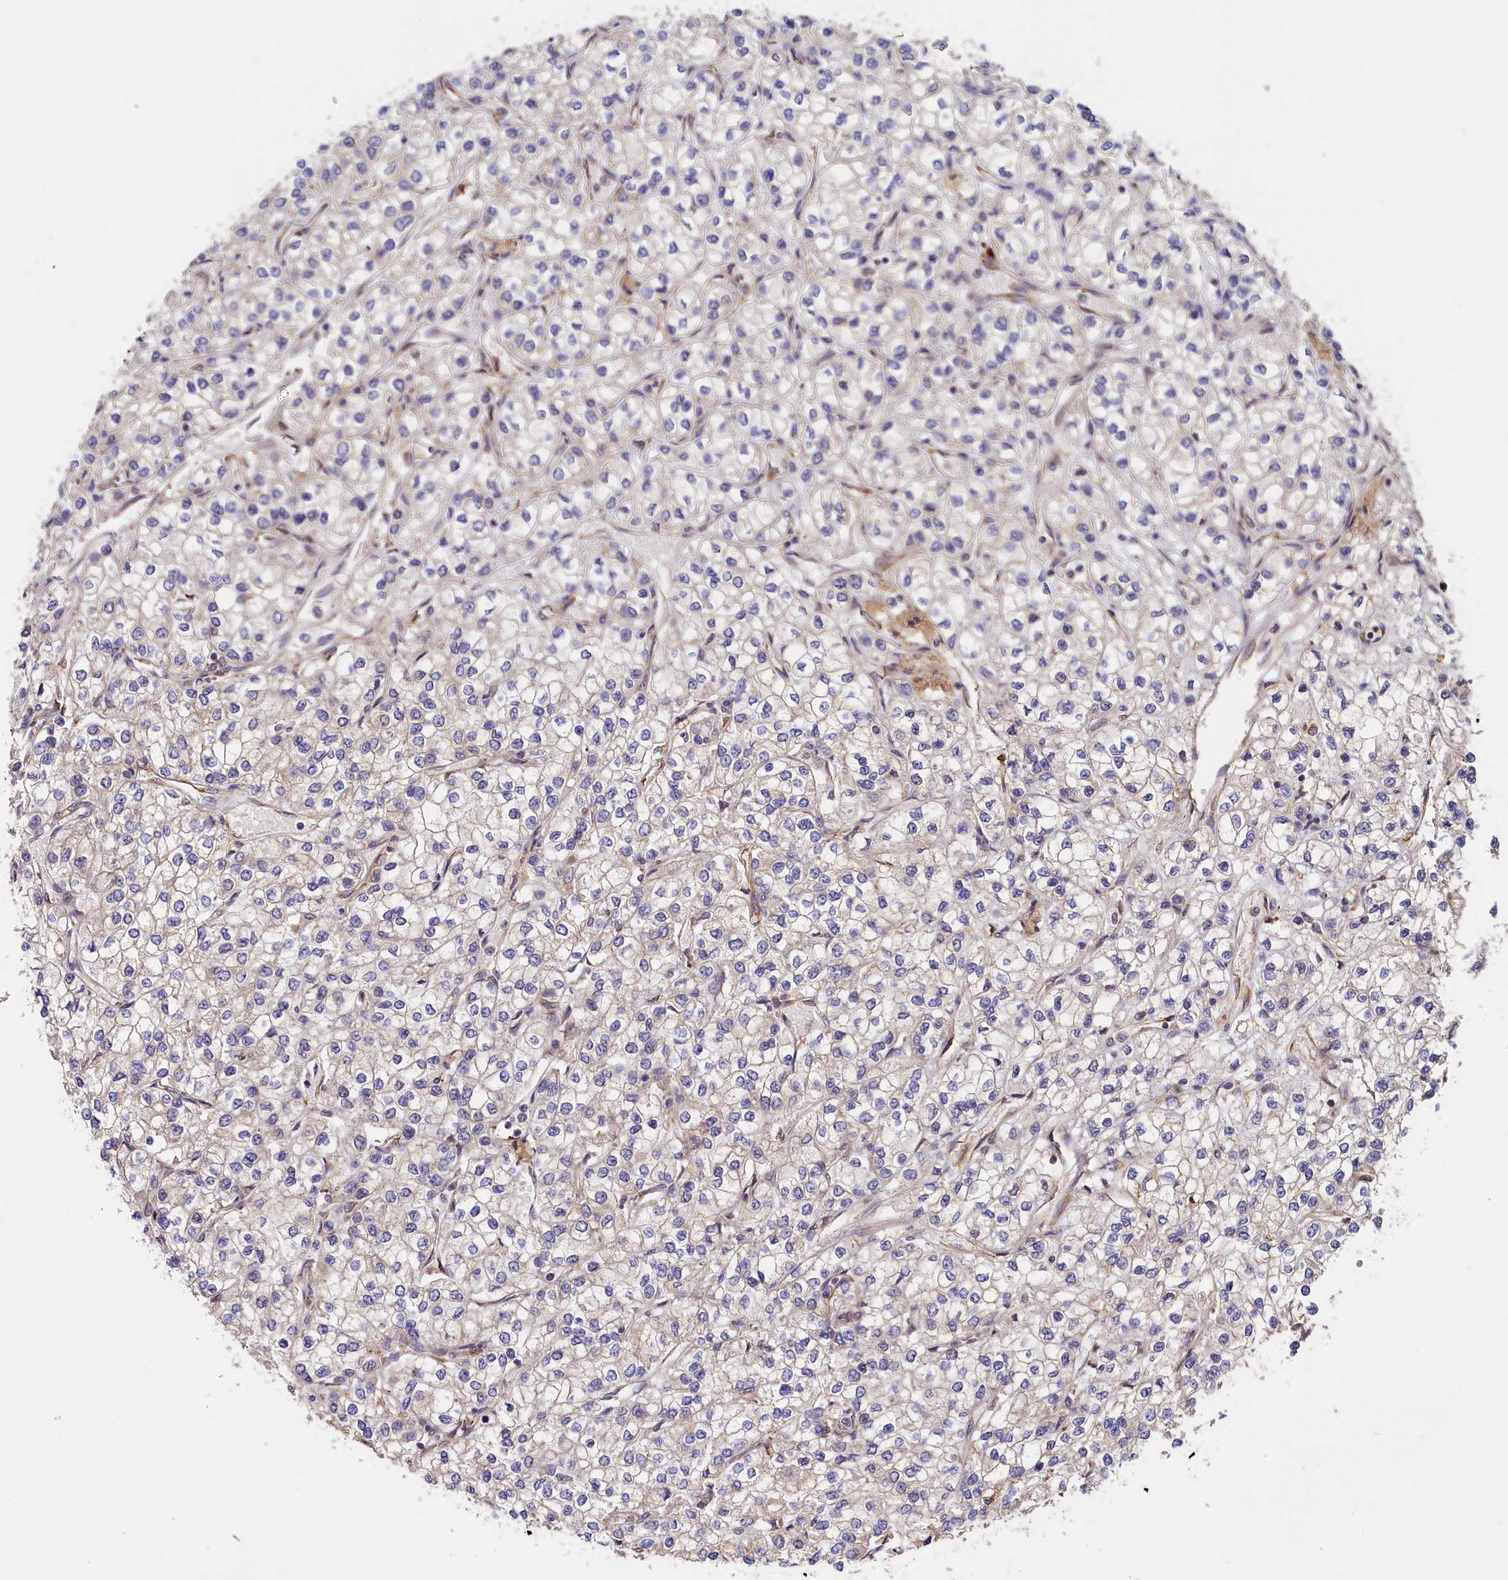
{"staining": {"intensity": "negative", "quantity": "none", "location": "none"}, "tissue": "renal cancer", "cell_type": "Tumor cells", "image_type": "cancer", "snomed": [{"axis": "morphology", "description": "Adenocarcinoma, NOS"}, {"axis": "topography", "description": "Kidney"}], "caption": "IHC photomicrograph of neoplastic tissue: human adenocarcinoma (renal) stained with DAB (3,3'-diaminobenzidine) displays no significant protein expression in tumor cells.", "gene": "CEP44", "patient": {"sex": "male", "age": 80}}